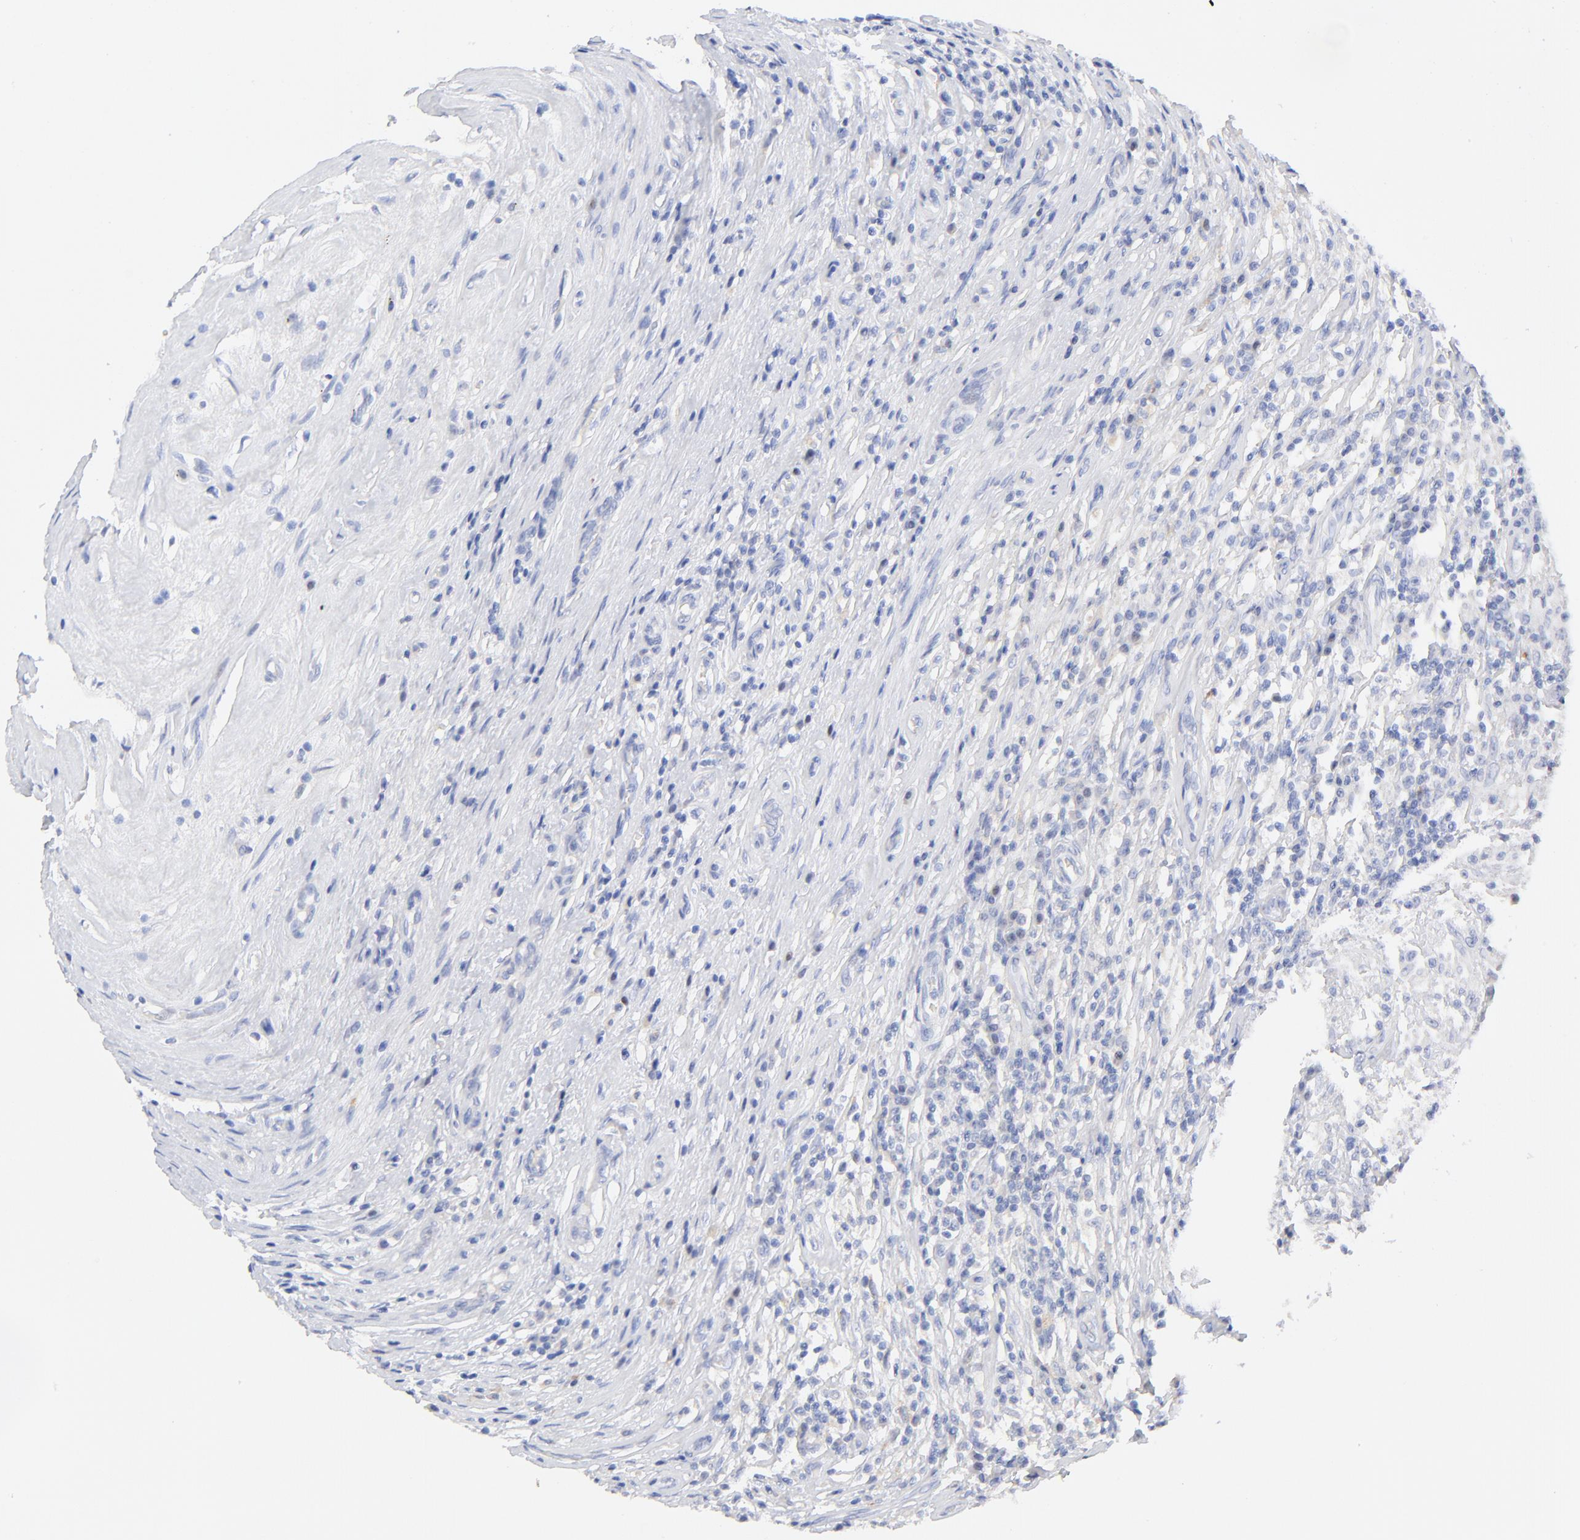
{"staining": {"intensity": "negative", "quantity": "none", "location": "none"}, "tissue": "testis cancer", "cell_type": "Tumor cells", "image_type": "cancer", "snomed": [{"axis": "morphology", "description": "Seminoma, NOS"}, {"axis": "topography", "description": "Testis"}], "caption": "Testis seminoma stained for a protein using immunohistochemistry (IHC) shows no staining tumor cells.", "gene": "SULT4A1", "patient": {"sex": "male", "age": 34}}